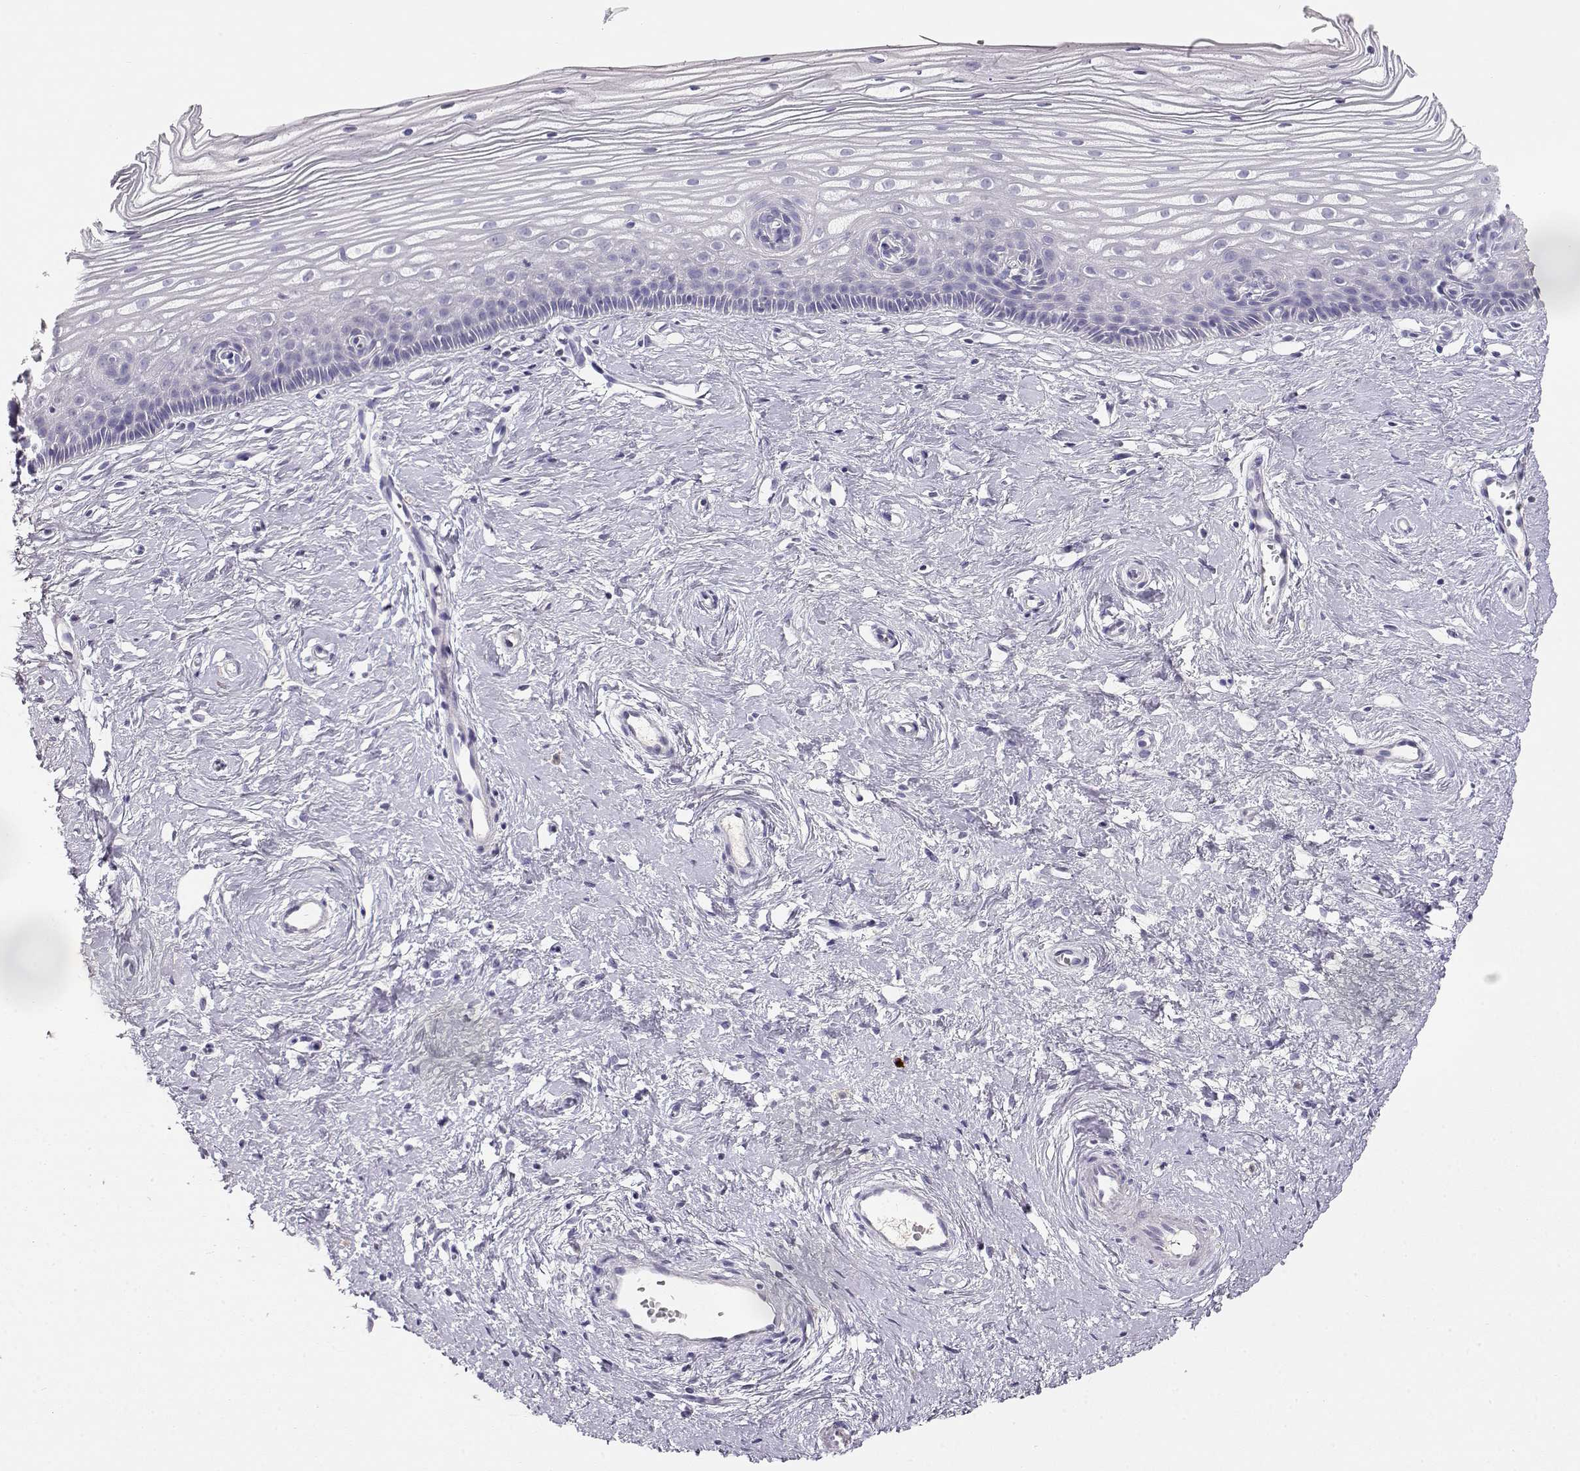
{"staining": {"intensity": "negative", "quantity": "none", "location": "none"}, "tissue": "cervix", "cell_type": "Glandular cells", "image_type": "normal", "snomed": [{"axis": "morphology", "description": "Normal tissue, NOS"}, {"axis": "topography", "description": "Cervix"}], "caption": "DAB immunohistochemical staining of benign human cervix displays no significant expression in glandular cells.", "gene": "GPR174", "patient": {"sex": "female", "age": 40}}